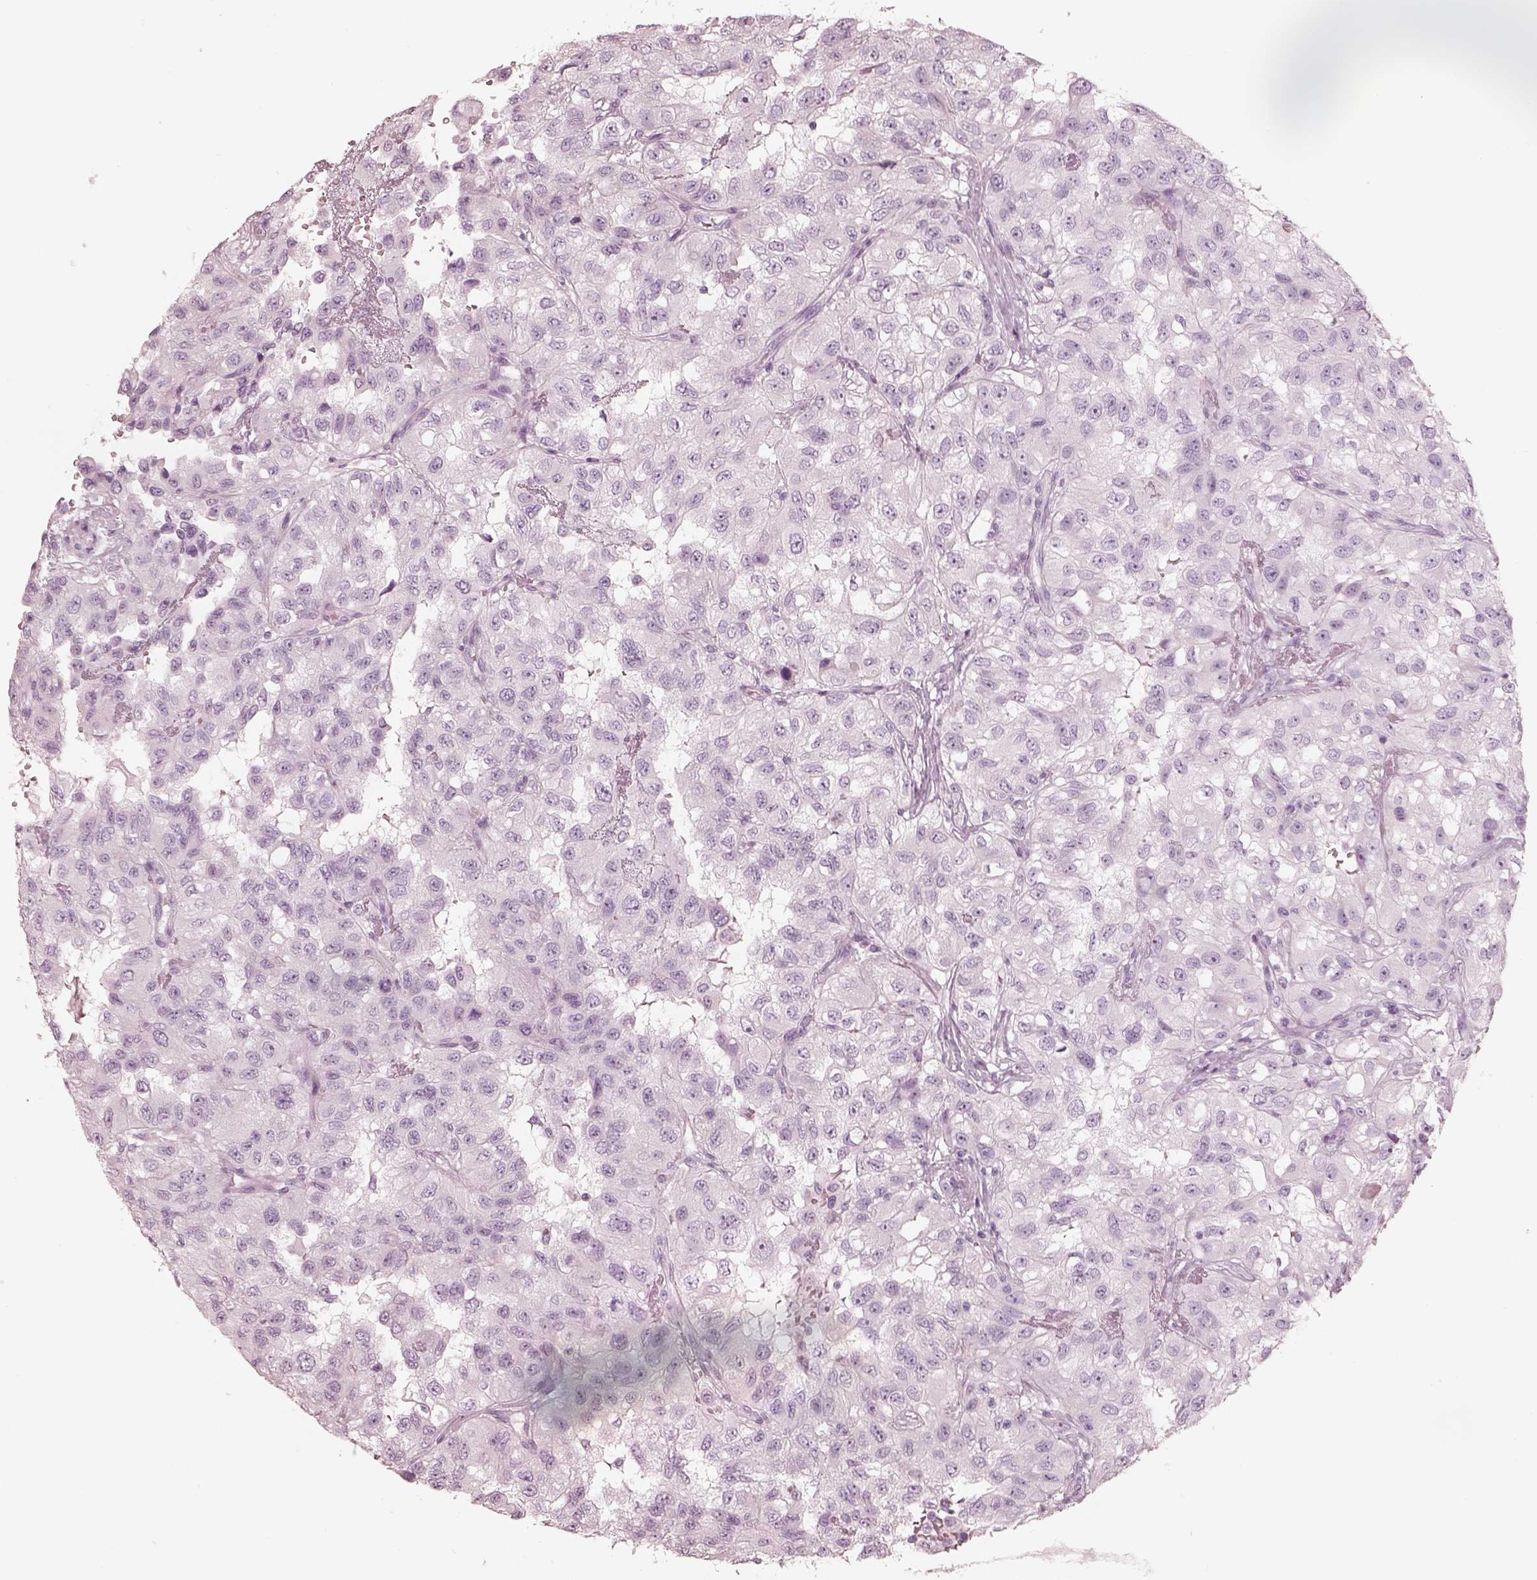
{"staining": {"intensity": "negative", "quantity": "none", "location": "none"}, "tissue": "renal cancer", "cell_type": "Tumor cells", "image_type": "cancer", "snomed": [{"axis": "morphology", "description": "Adenocarcinoma, NOS"}, {"axis": "topography", "description": "Kidney"}], "caption": "Image shows no significant protein staining in tumor cells of renal cancer. The staining is performed using DAB (3,3'-diaminobenzidine) brown chromogen with nuclei counter-stained in using hematoxylin.", "gene": "PON3", "patient": {"sex": "male", "age": 64}}